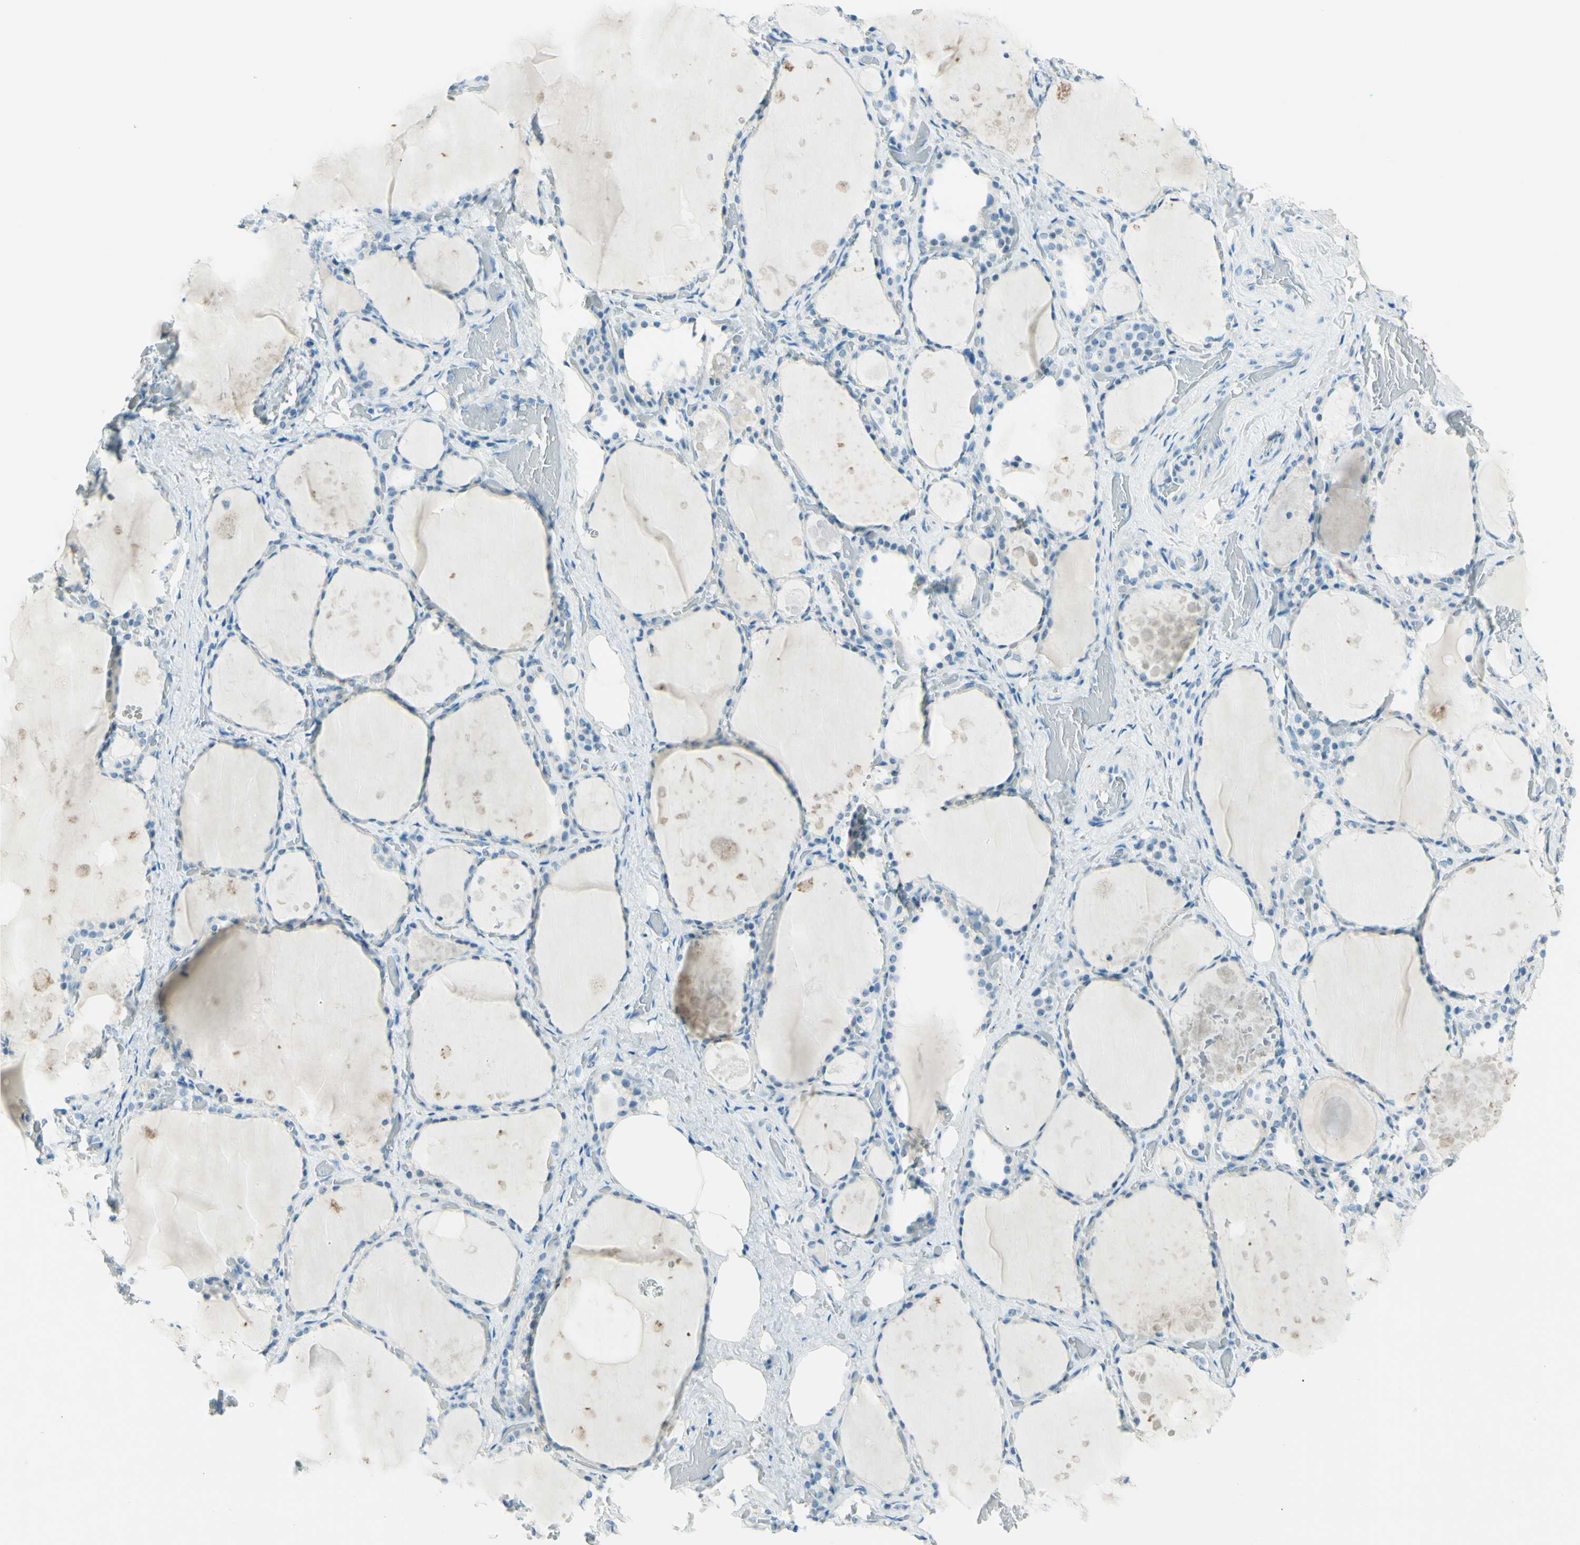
{"staining": {"intensity": "weak", "quantity": "<25%", "location": "nuclear"}, "tissue": "thyroid gland", "cell_type": "Glandular cells", "image_type": "normal", "snomed": [{"axis": "morphology", "description": "Normal tissue, NOS"}, {"axis": "topography", "description": "Thyroid gland"}], "caption": "The photomicrograph demonstrates no significant positivity in glandular cells of thyroid gland.", "gene": "FMR1NB", "patient": {"sex": "male", "age": 61}}